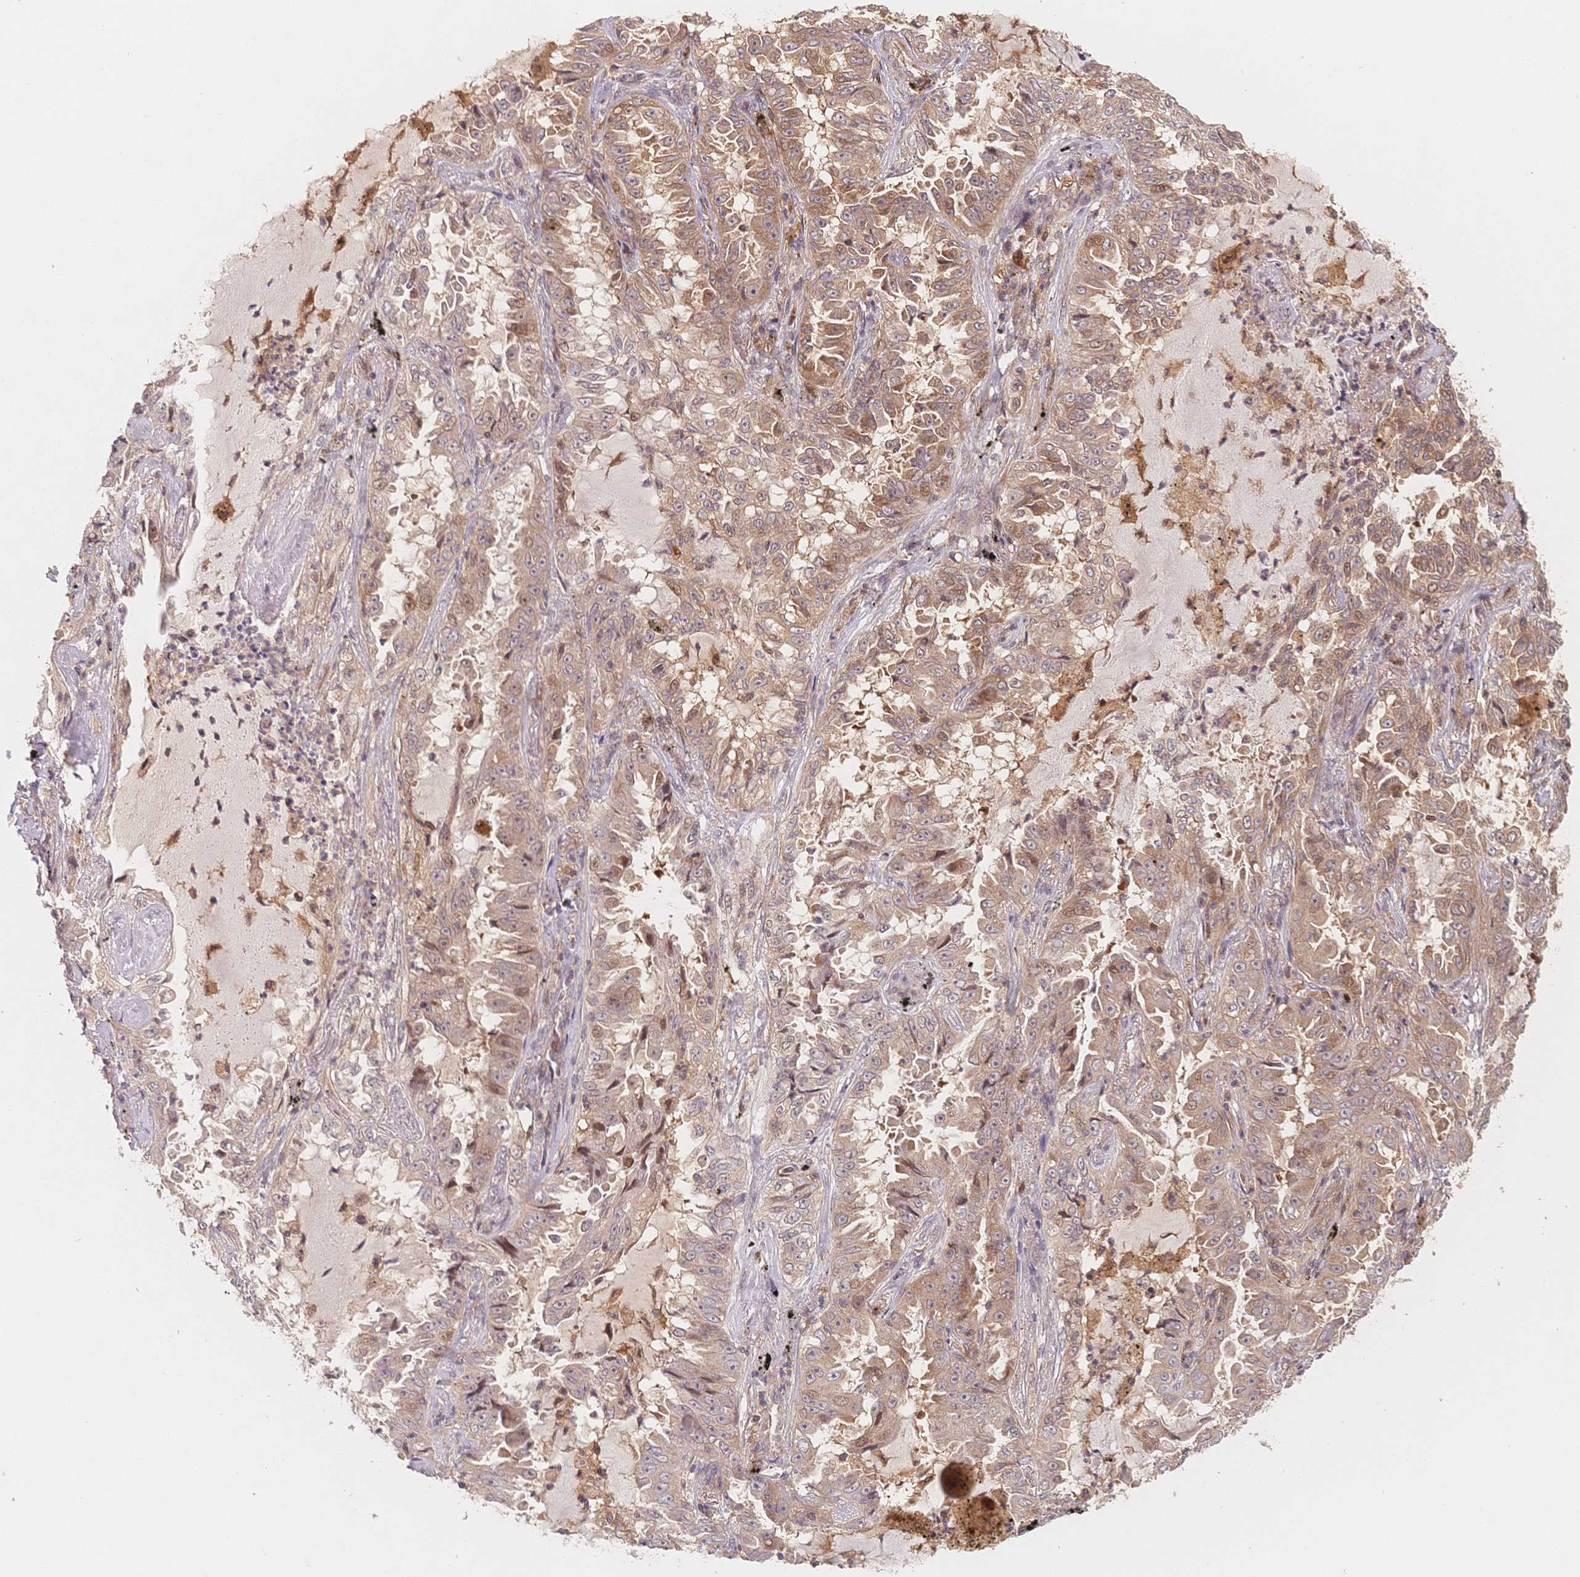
{"staining": {"intensity": "weak", "quantity": ">75%", "location": "cytoplasmic/membranous"}, "tissue": "lung cancer", "cell_type": "Tumor cells", "image_type": "cancer", "snomed": [{"axis": "morphology", "description": "Adenocarcinoma, NOS"}, {"axis": "topography", "description": "Lung"}], "caption": "Immunohistochemistry of human adenocarcinoma (lung) displays low levels of weak cytoplasmic/membranous positivity in about >75% of tumor cells. Ihc stains the protein of interest in brown and the nuclei are stained blue.", "gene": "C12orf75", "patient": {"sex": "female", "age": 52}}